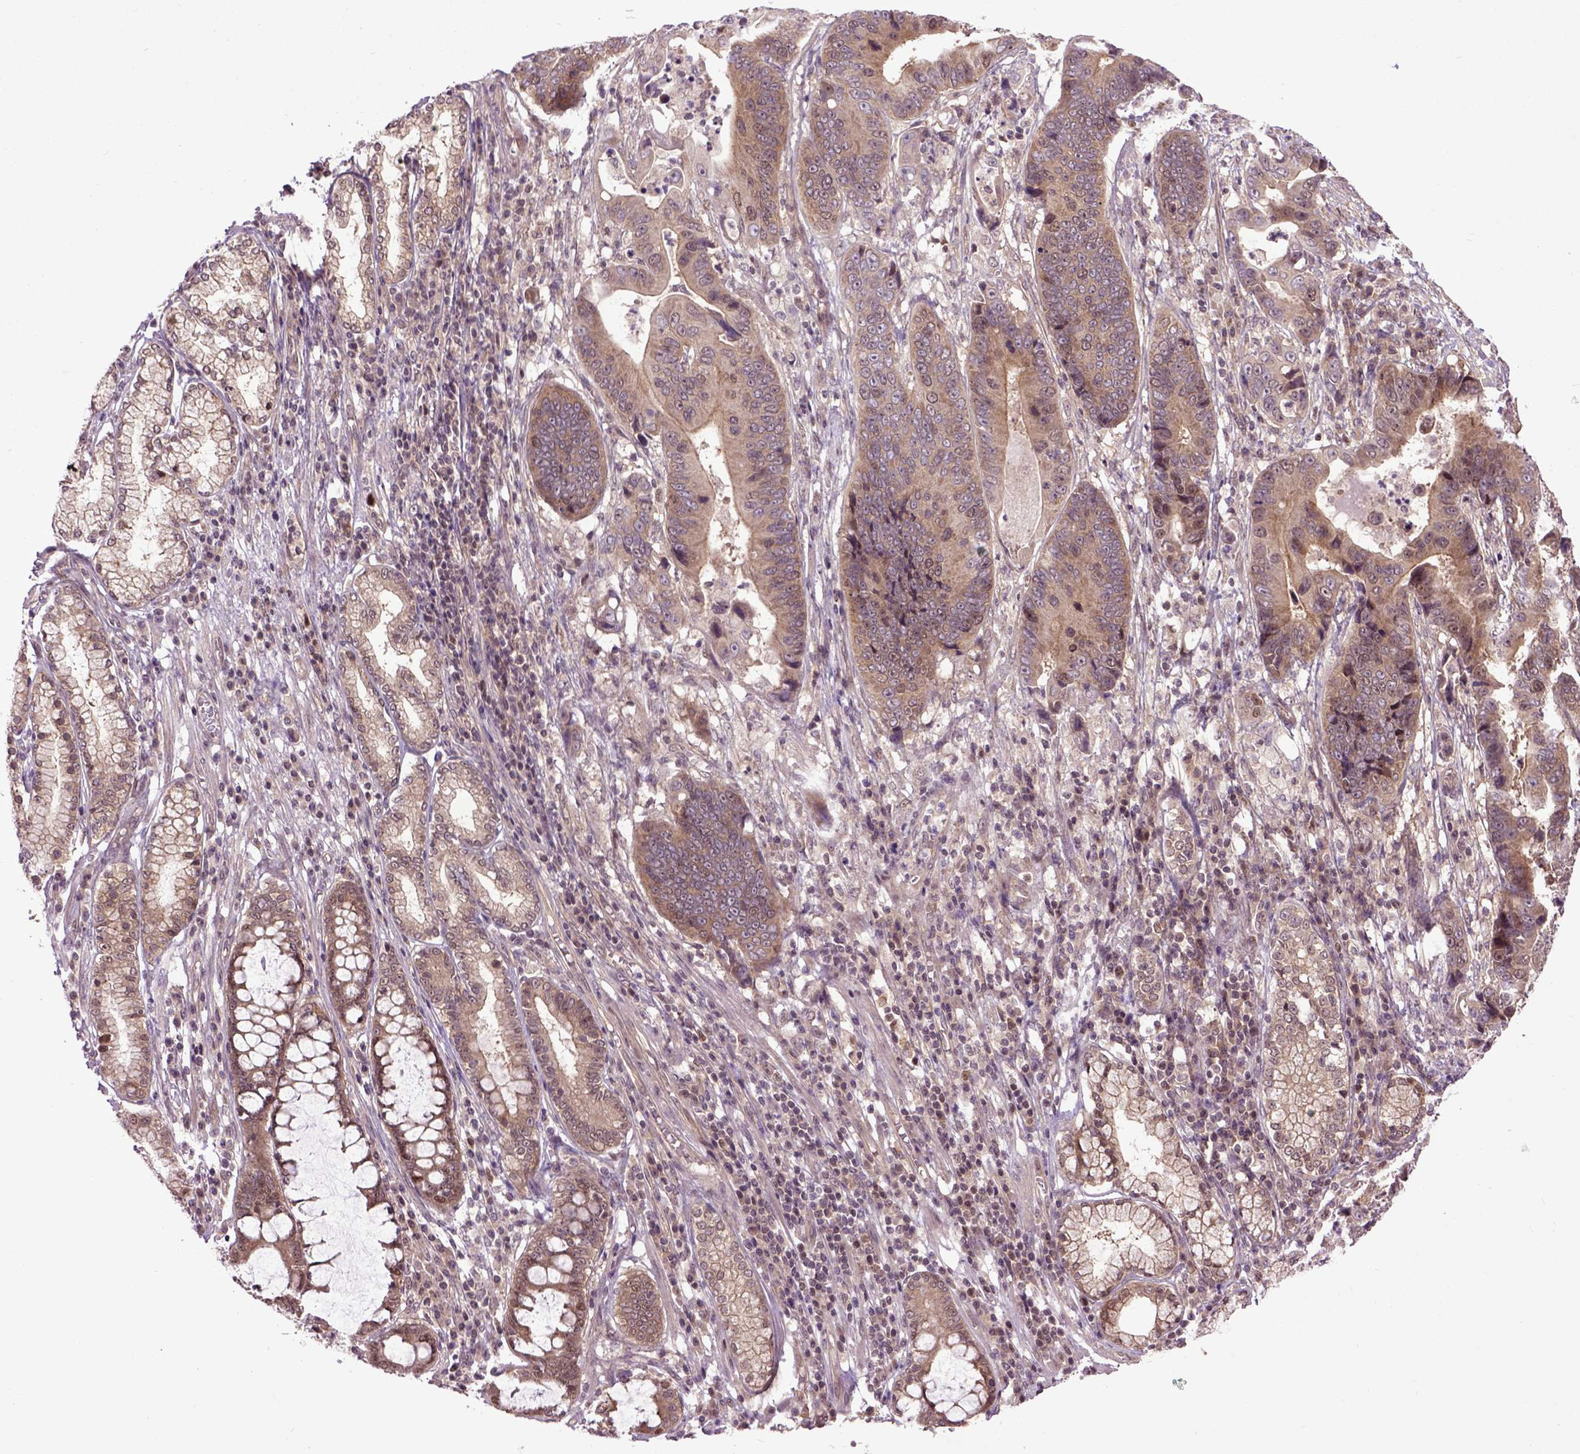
{"staining": {"intensity": "moderate", "quantity": ">75%", "location": "cytoplasmic/membranous"}, "tissue": "stomach cancer", "cell_type": "Tumor cells", "image_type": "cancer", "snomed": [{"axis": "morphology", "description": "Adenocarcinoma, NOS"}, {"axis": "topography", "description": "Stomach"}], "caption": "Immunohistochemical staining of human stomach cancer demonstrates medium levels of moderate cytoplasmic/membranous protein staining in approximately >75% of tumor cells.", "gene": "WDR48", "patient": {"sex": "male", "age": 84}}